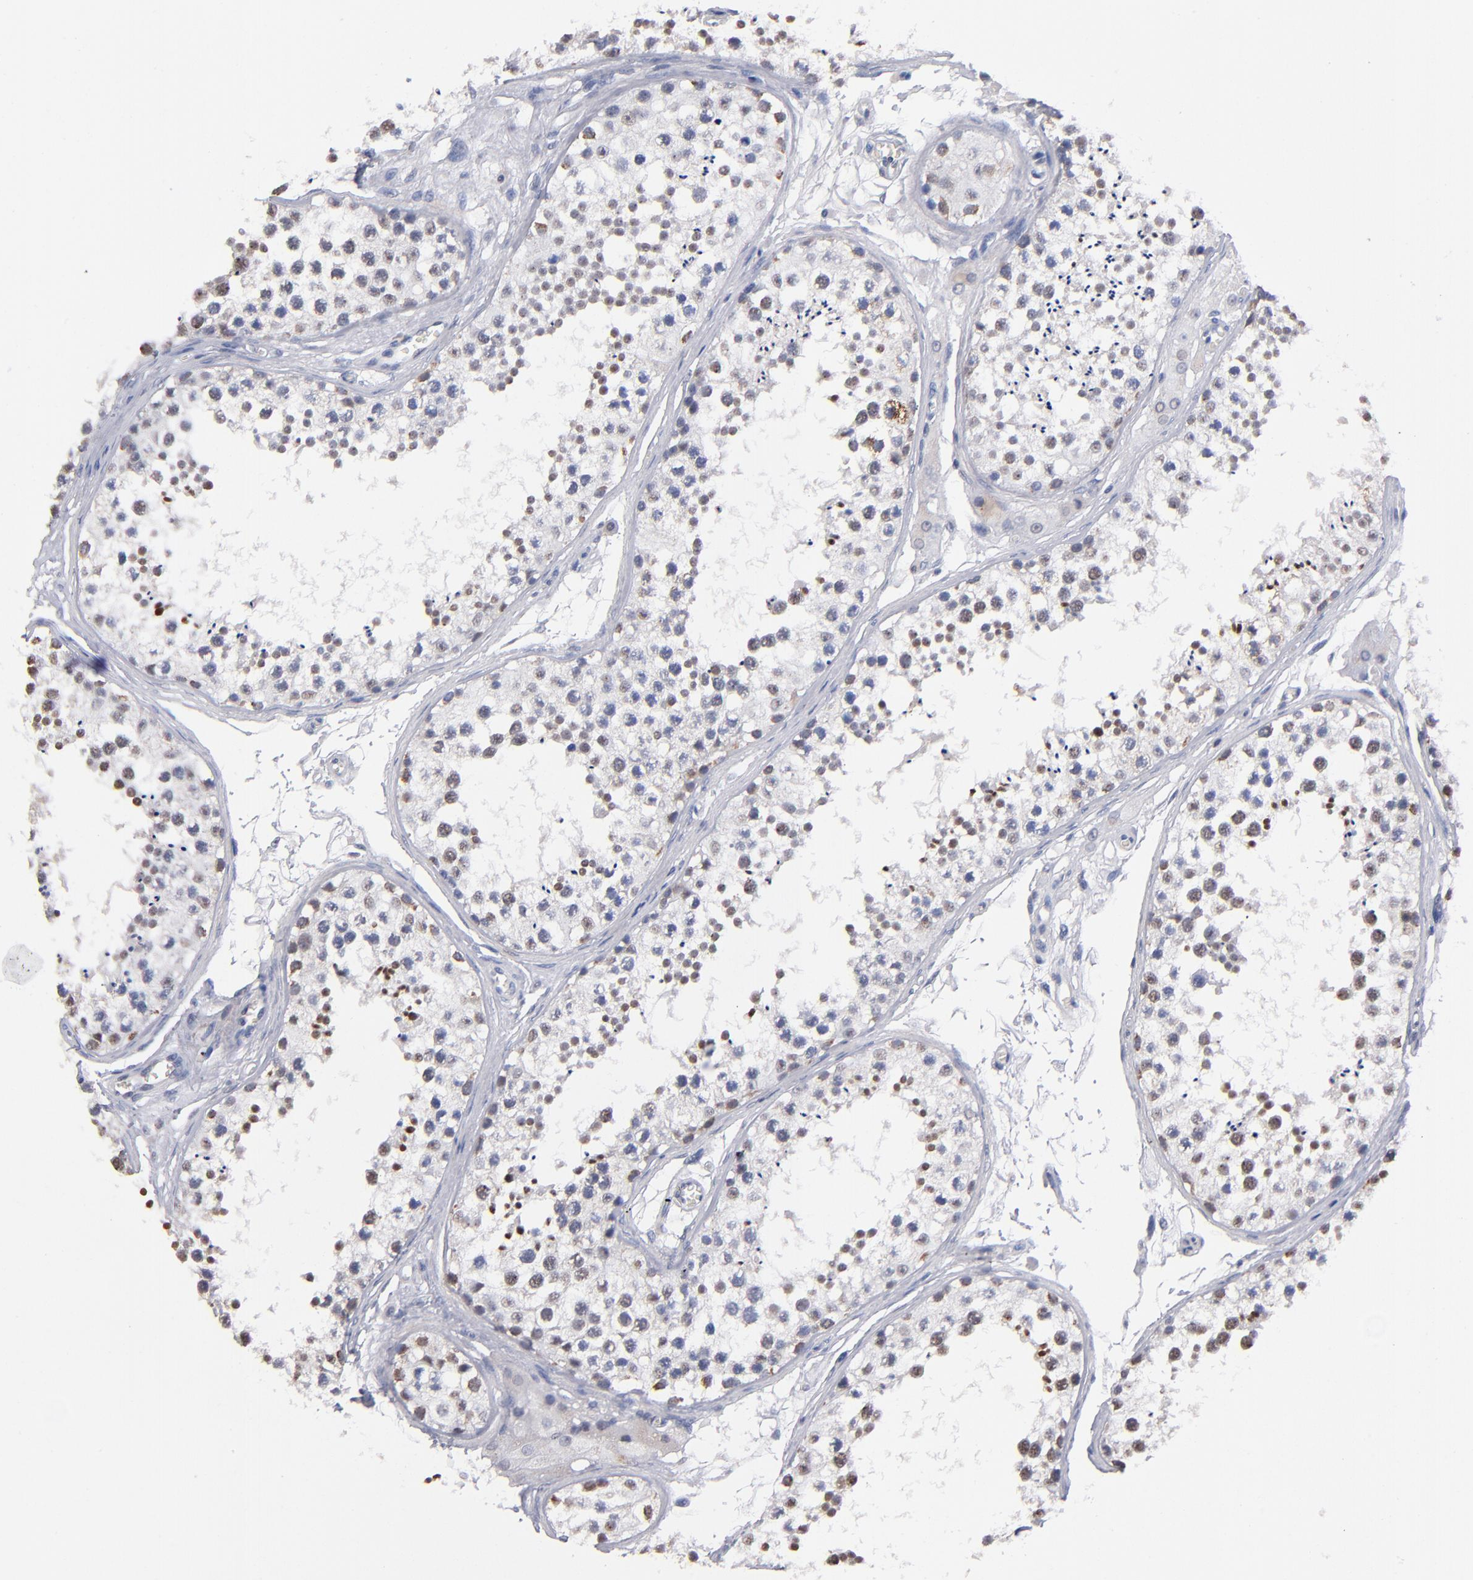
{"staining": {"intensity": "strong", "quantity": ">75%", "location": "nuclear"}, "tissue": "testis", "cell_type": "Cells in seminiferous ducts", "image_type": "normal", "snomed": [{"axis": "morphology", "description": "Normal tissue, NOS"}, {"axis": "topography", "description": "Testis"}], "caption": "A high-resolution micrograph shows immunohistochemistry staining of unremarkable testis, which demonstrates strong nuclear staining in approximately >75% of cells in seminiferous ducts. The staining was performed using DAB to visualize the protein expression in brown, while the nuclei were stained in blue with hematoxylin (Magnification: 20x).", "gene": "MN1", "patient": {"sex": "male", "age": 57}}